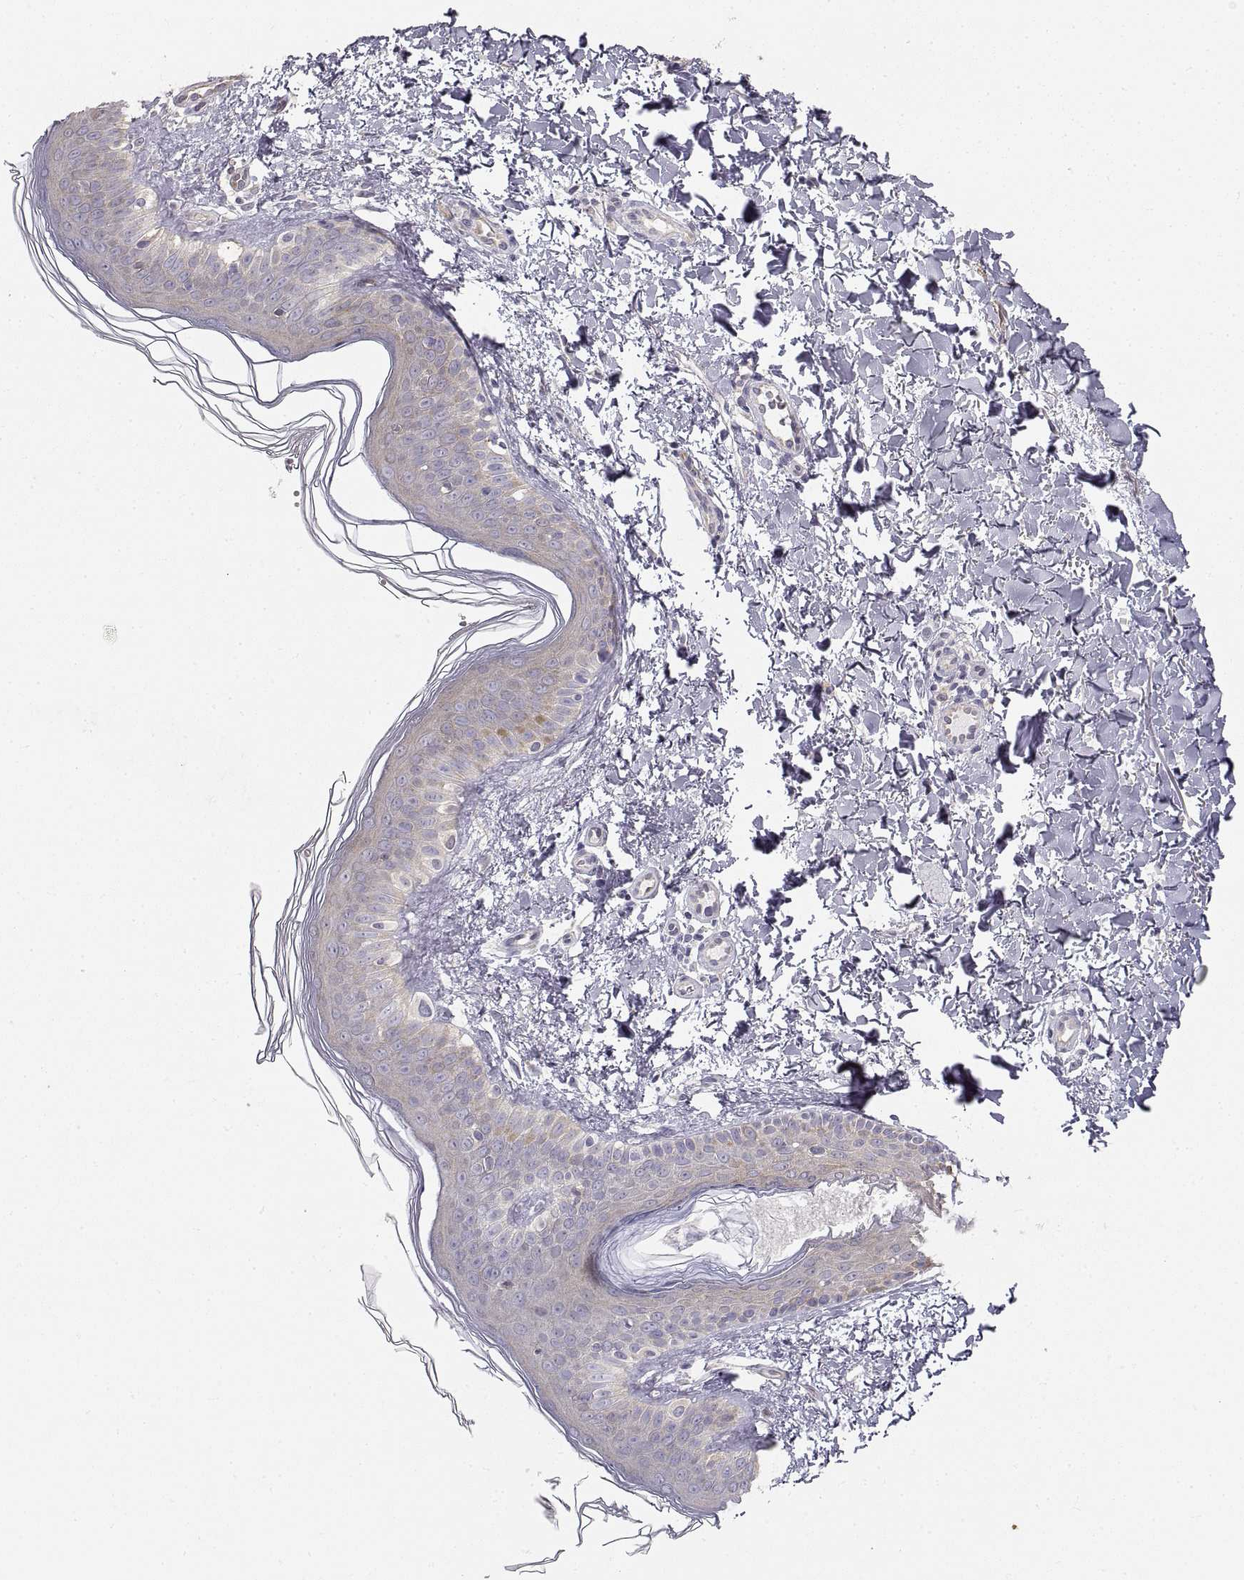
{"staining": {"intensity": "moderate", "quantity": "<25%", "location": "cytoplasmic/membranous"}, "tissue": "skin cancer", "cell_type": "Tumor cells", "image_type": "cancer", "snomed": [{"axis": "morphology", "description": "Normal tissue, NOS"}, {"axis": "morphology", "description": "Basal cell carcinoma"}, {"axis": "topography", "description": "Skin"}], "caption": "A histopathology image of skin cancer (basal cell carcinoma) stained for a protein exhibits moderate cytoplasmic/membranous brown staining in tumor cells. (Brightfield microscopy of DAB IHC at high magnification).", "gene": "HSP90AB1", "patient": {"sex": "male", "age": 46}}